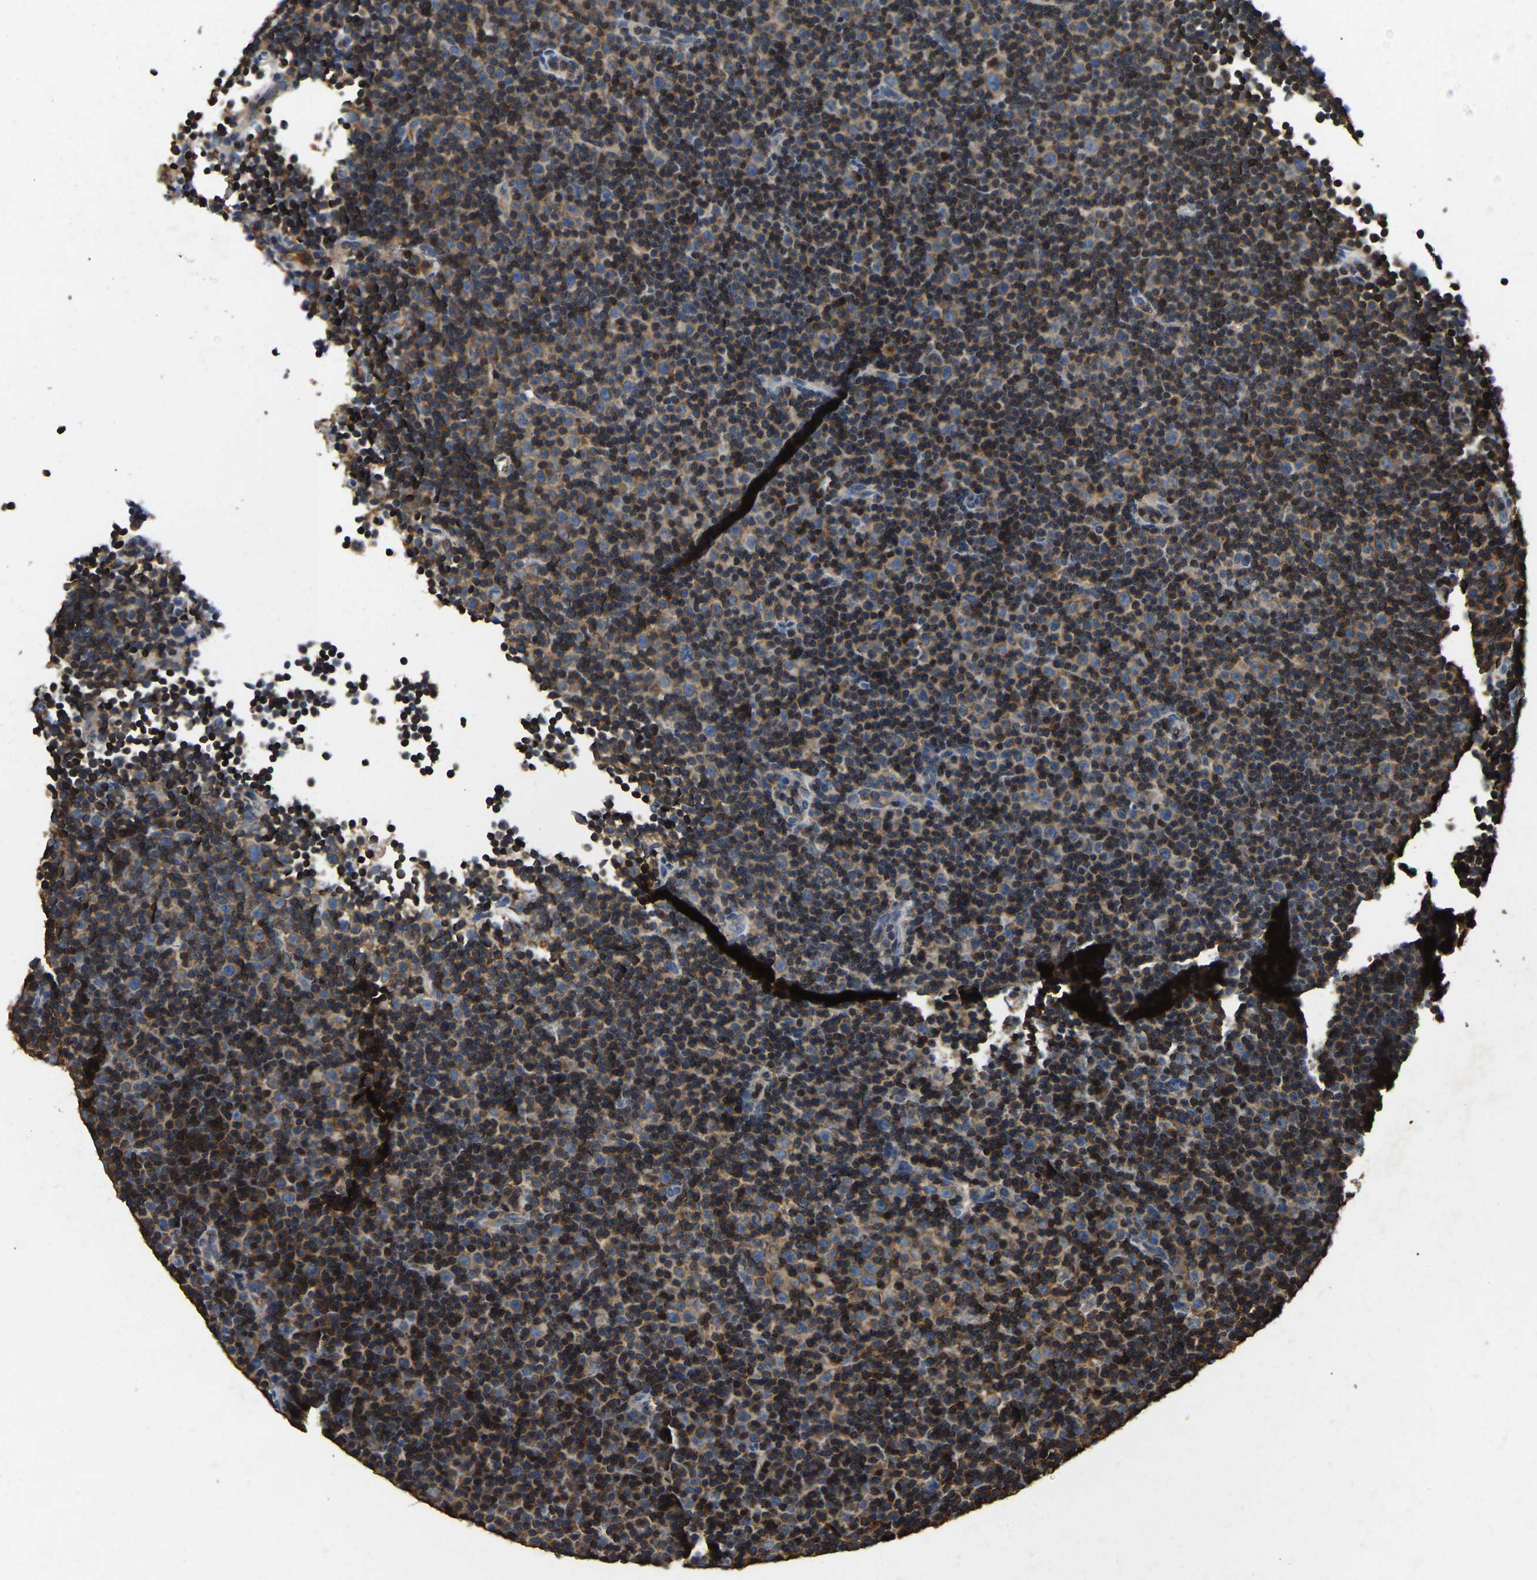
{"staining": {"intensity": "moderate", "quantity": ">75%", "location": "cytoplasmic/membranous"}, "tissue": "lymphoma", "cell_type": "Tumor cells", "image_type": "cancer", "snomed": [{"axis": "morphology", "description": "Malignant lymphoma, non-Hodgkin's type, Low grade"}, {"axis": "topography", "description": "Lymph node"}], "caption": "This micrograph reveals lymphoma stained with immunohistochemistry to label a protein in brown. The cytoplasmic/membranous of tumor cells show moderate positivity for the protein. Nuclei are counter-stained blue.", "gene": "SMPD2", "patient": {"sex": "female", "age": 67}}